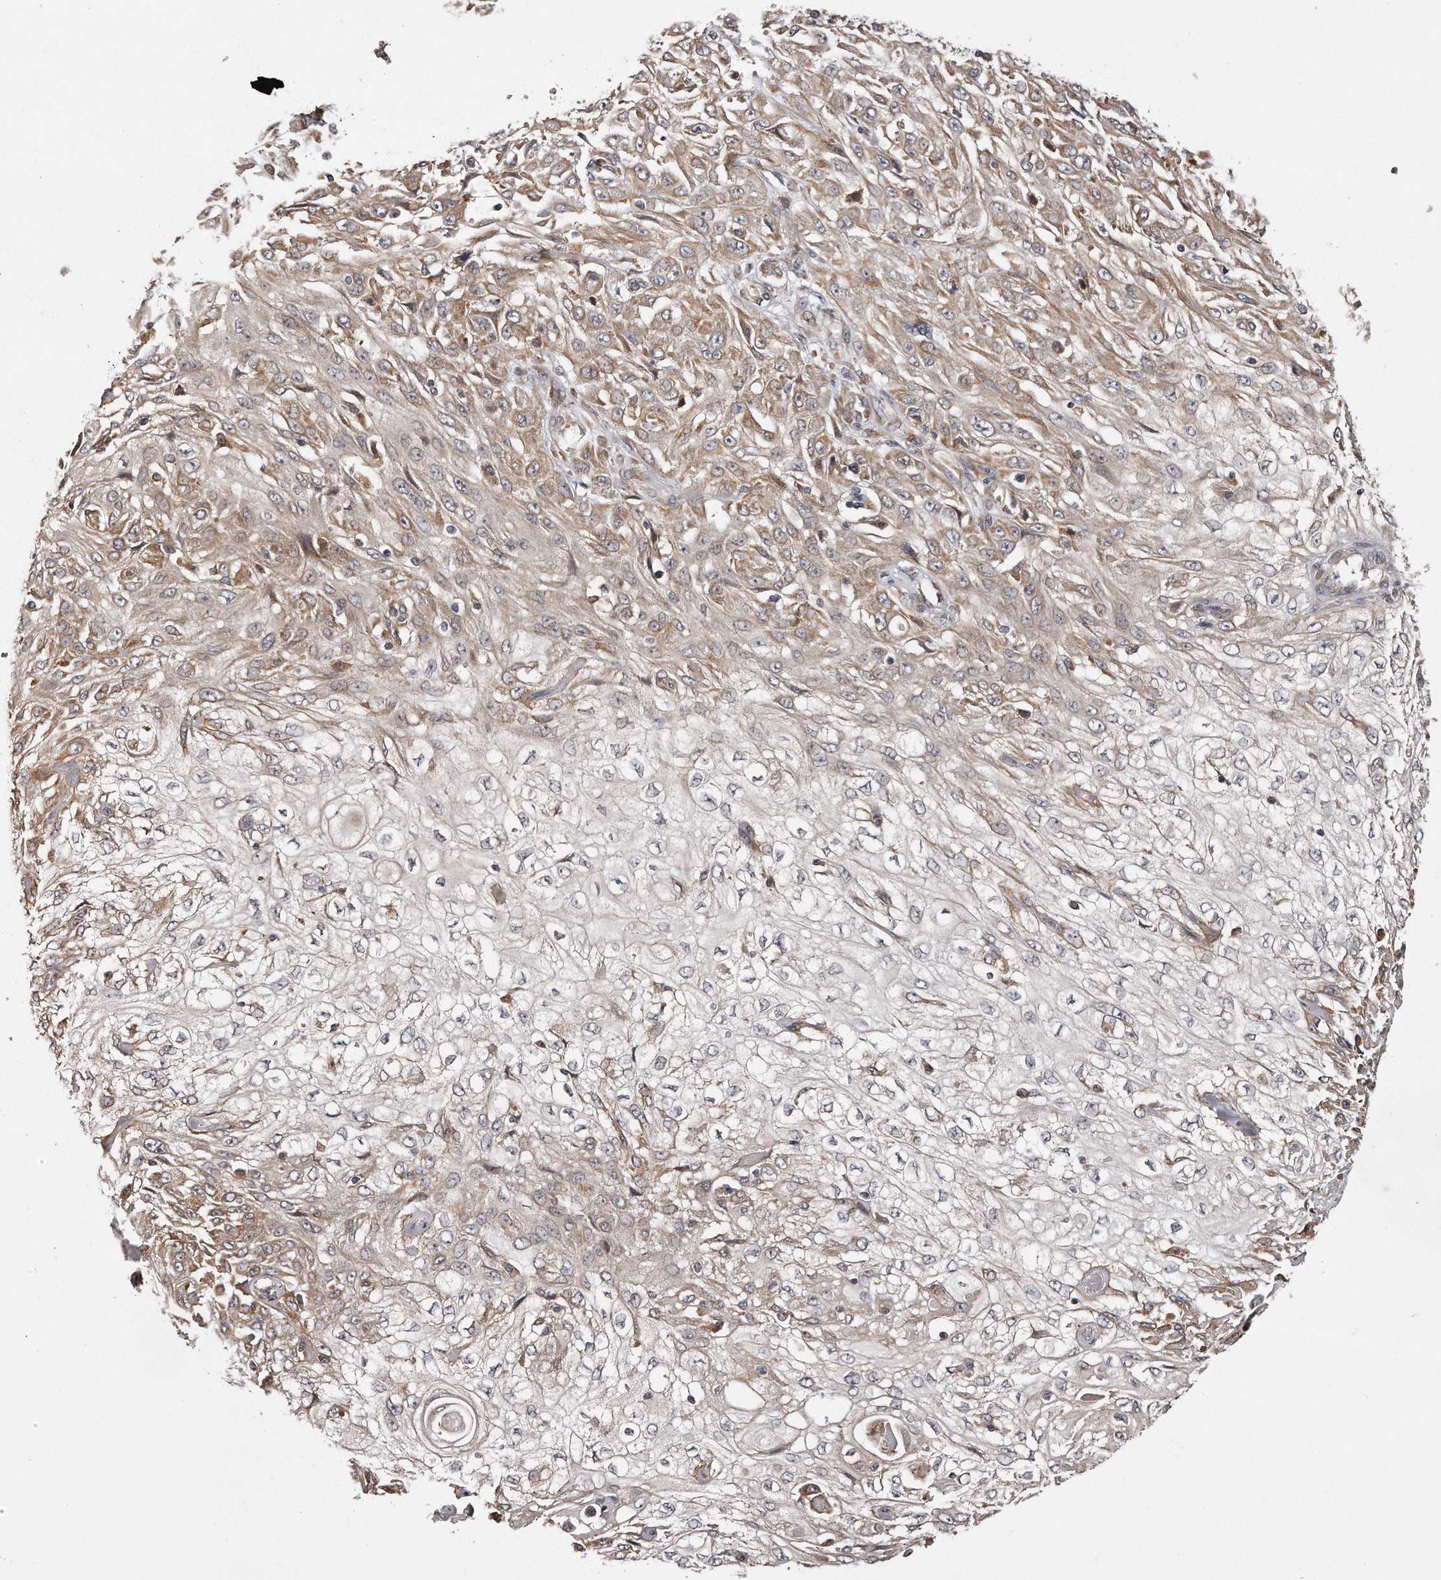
{"staining": {"intensity": "moderate", "quantity": ">75%", "location": "cytoplasmic/membranous"}, "tissue": "skin cancer", "cell_type": "Tumor cells", "image_type": "cancer", "snomed": [{"axis": "morphology", "description": "Squamous cell carcinoma, NOS"}, {"axis": "morphology", "description": "Squamous cell carcinoma, metastatic, NOS"}, {"axis": "topography", "description": "Skin"}, {"axis": "topography", "description": "Lymph node"}], "caption": "Tumor cells exhibit moderate cytoplasmic/membranous positivity in approximately >75% of cells in squamous cell carcinoma (skin).", "gene": "TRAPPC14", "patient": {"sex": "male", "age": 75}}